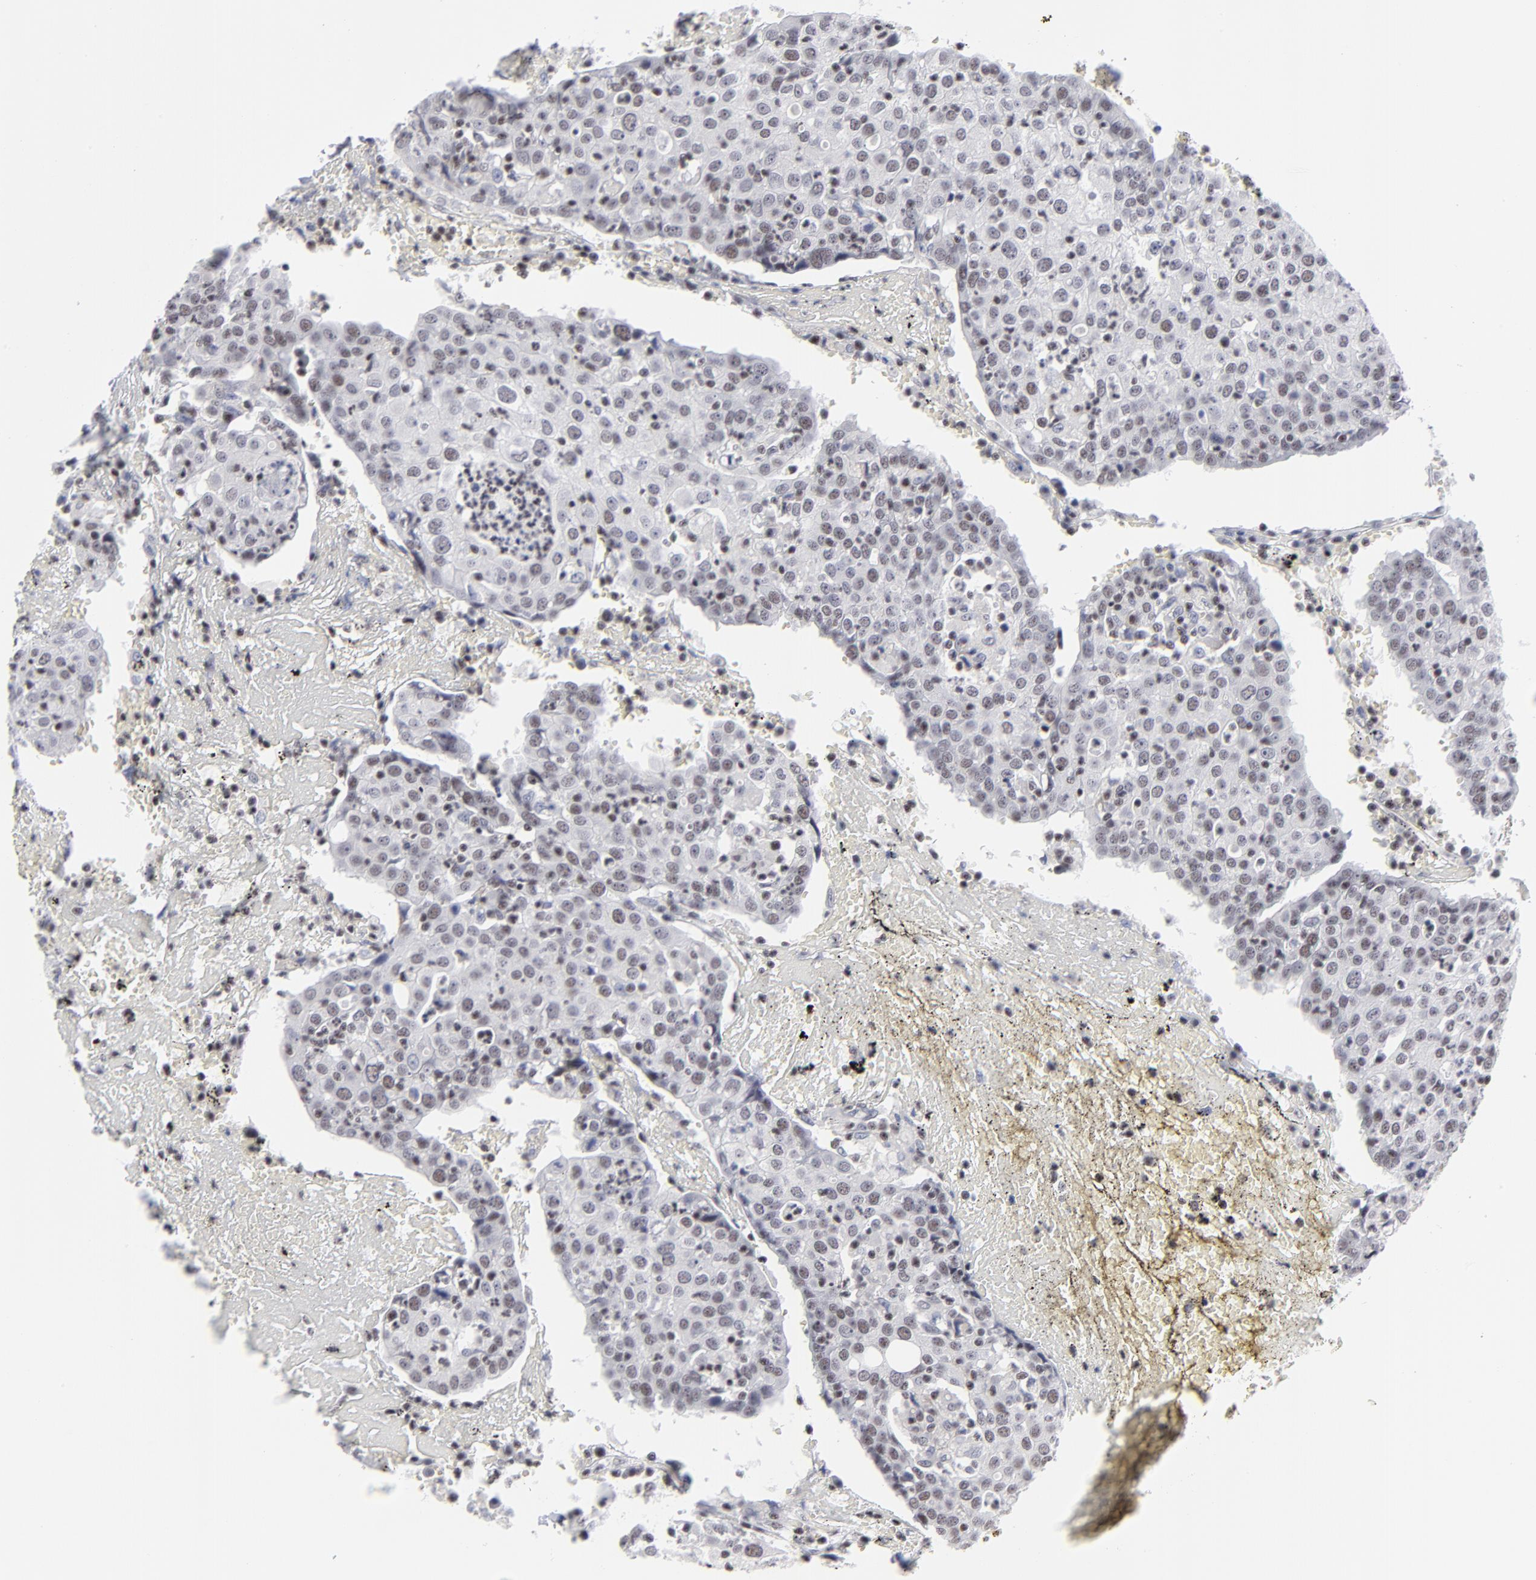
{"staining": {"intensity": "weak", "quantity": "25%-75%", "location": "nuclear"}, "tissue": "head and neck cancer", "cell_type": "Tumor cells", "image_type": "cancer", "snomed": [{"axis": "morphology", "description": "Adenocarcinoma, NOS"}, {"axis": "topography", "description": "Salivary gland"}, {"axis": "topography", "description": "Head-Neck"}], "caption": "Weak nuclear protein expression is identified in approximately 25%-75% of tumor cells in head and neck cancer. (IHC, brightfield microscopy, high magnification).", "gene": "SP2", "patient": {"sex": "female", "age": 65}}